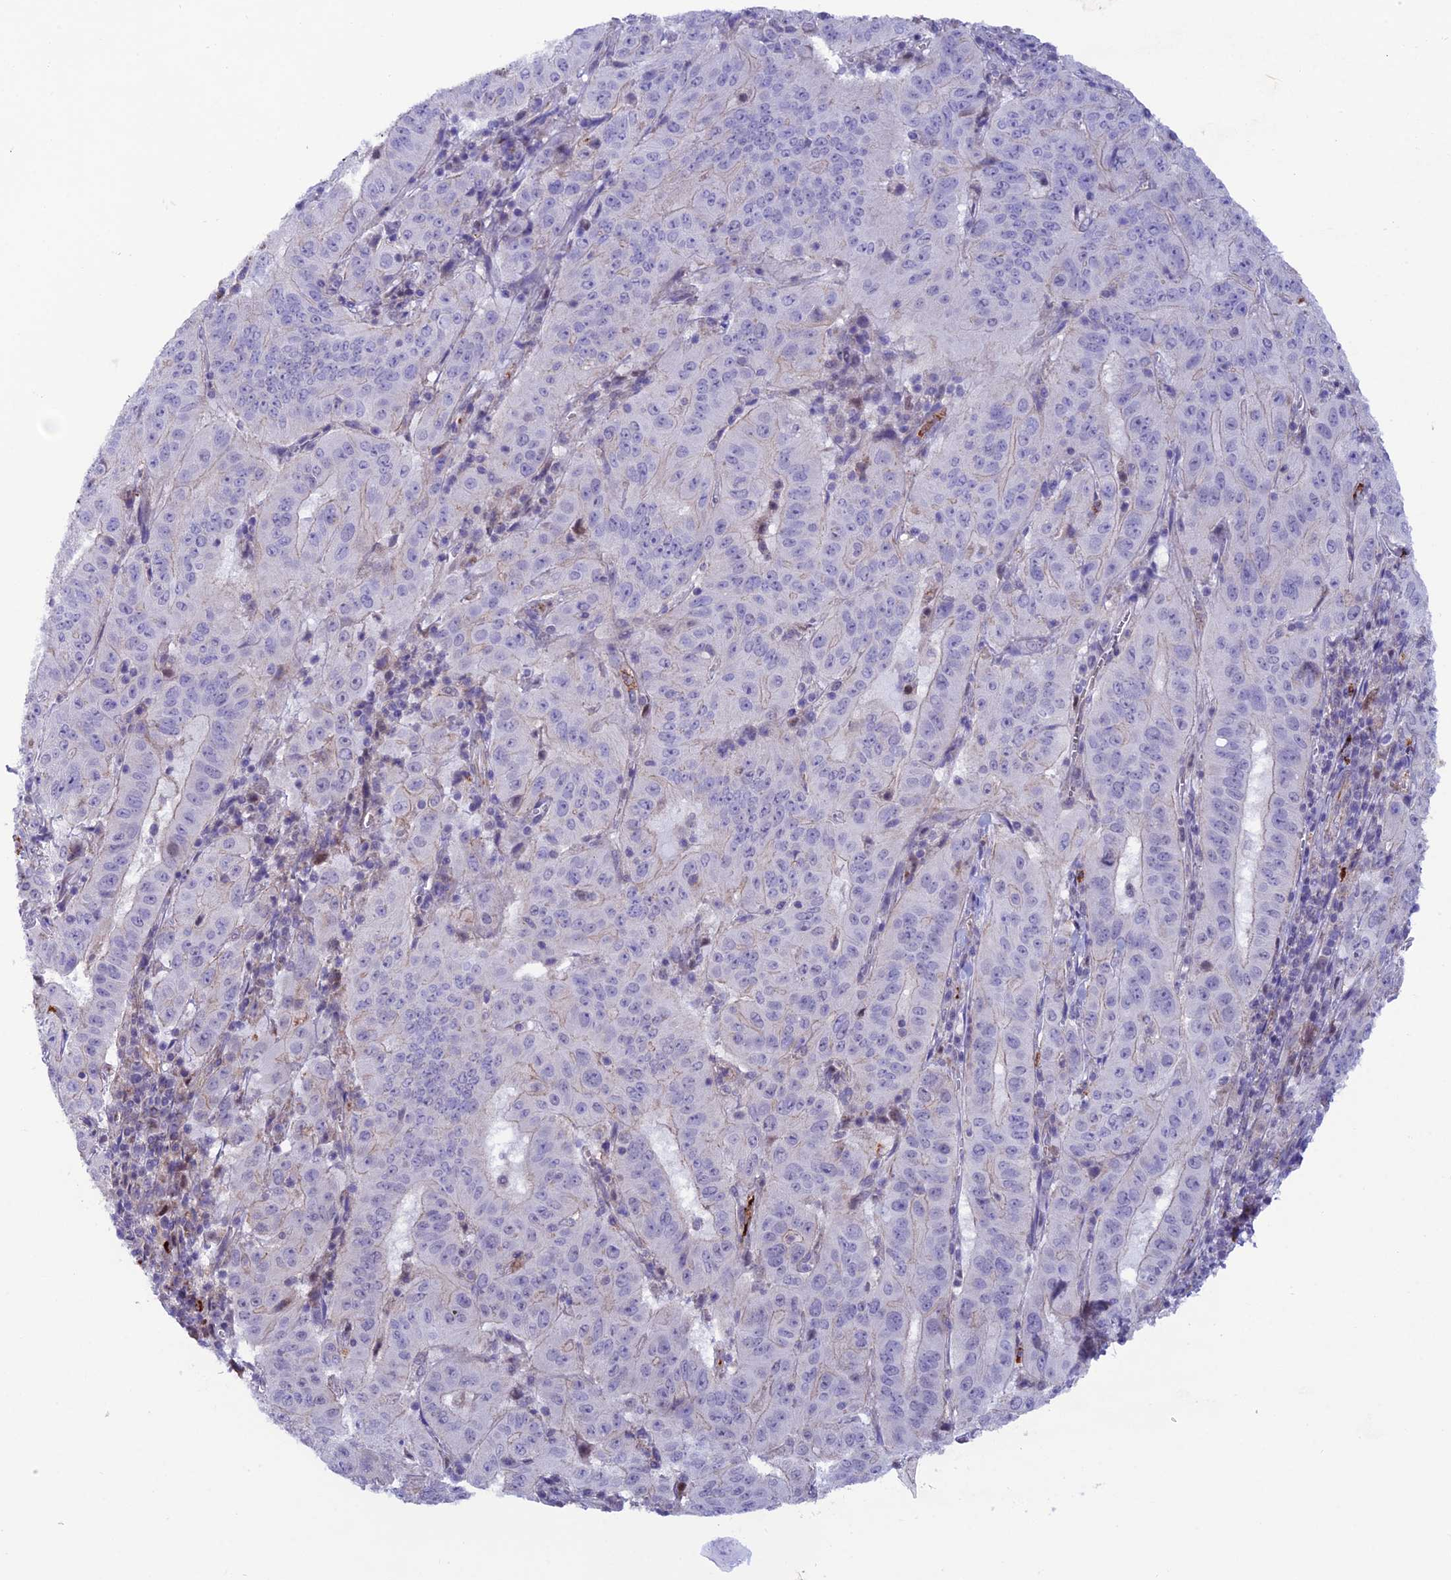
{"staining": {"intensity": "weak", "quantity": "<25%", "location": "cytoplasmic/membranous"}, "tissue": "pancreatic cancer", "cell_type": "Tumor cells", "image_type": "cancer", "snomed": [{"axis": "morphology", "description": "Adenocarcinoma, NOS"}, {"axis": "topography", "description": "Pancreas"}], "caption": "The histopathology image reveals no significant staining in tumor cells of pancreatic adenocarcinoma.", "gene": "COL6A6", "patient": {"sex": "male", "age": 63}}